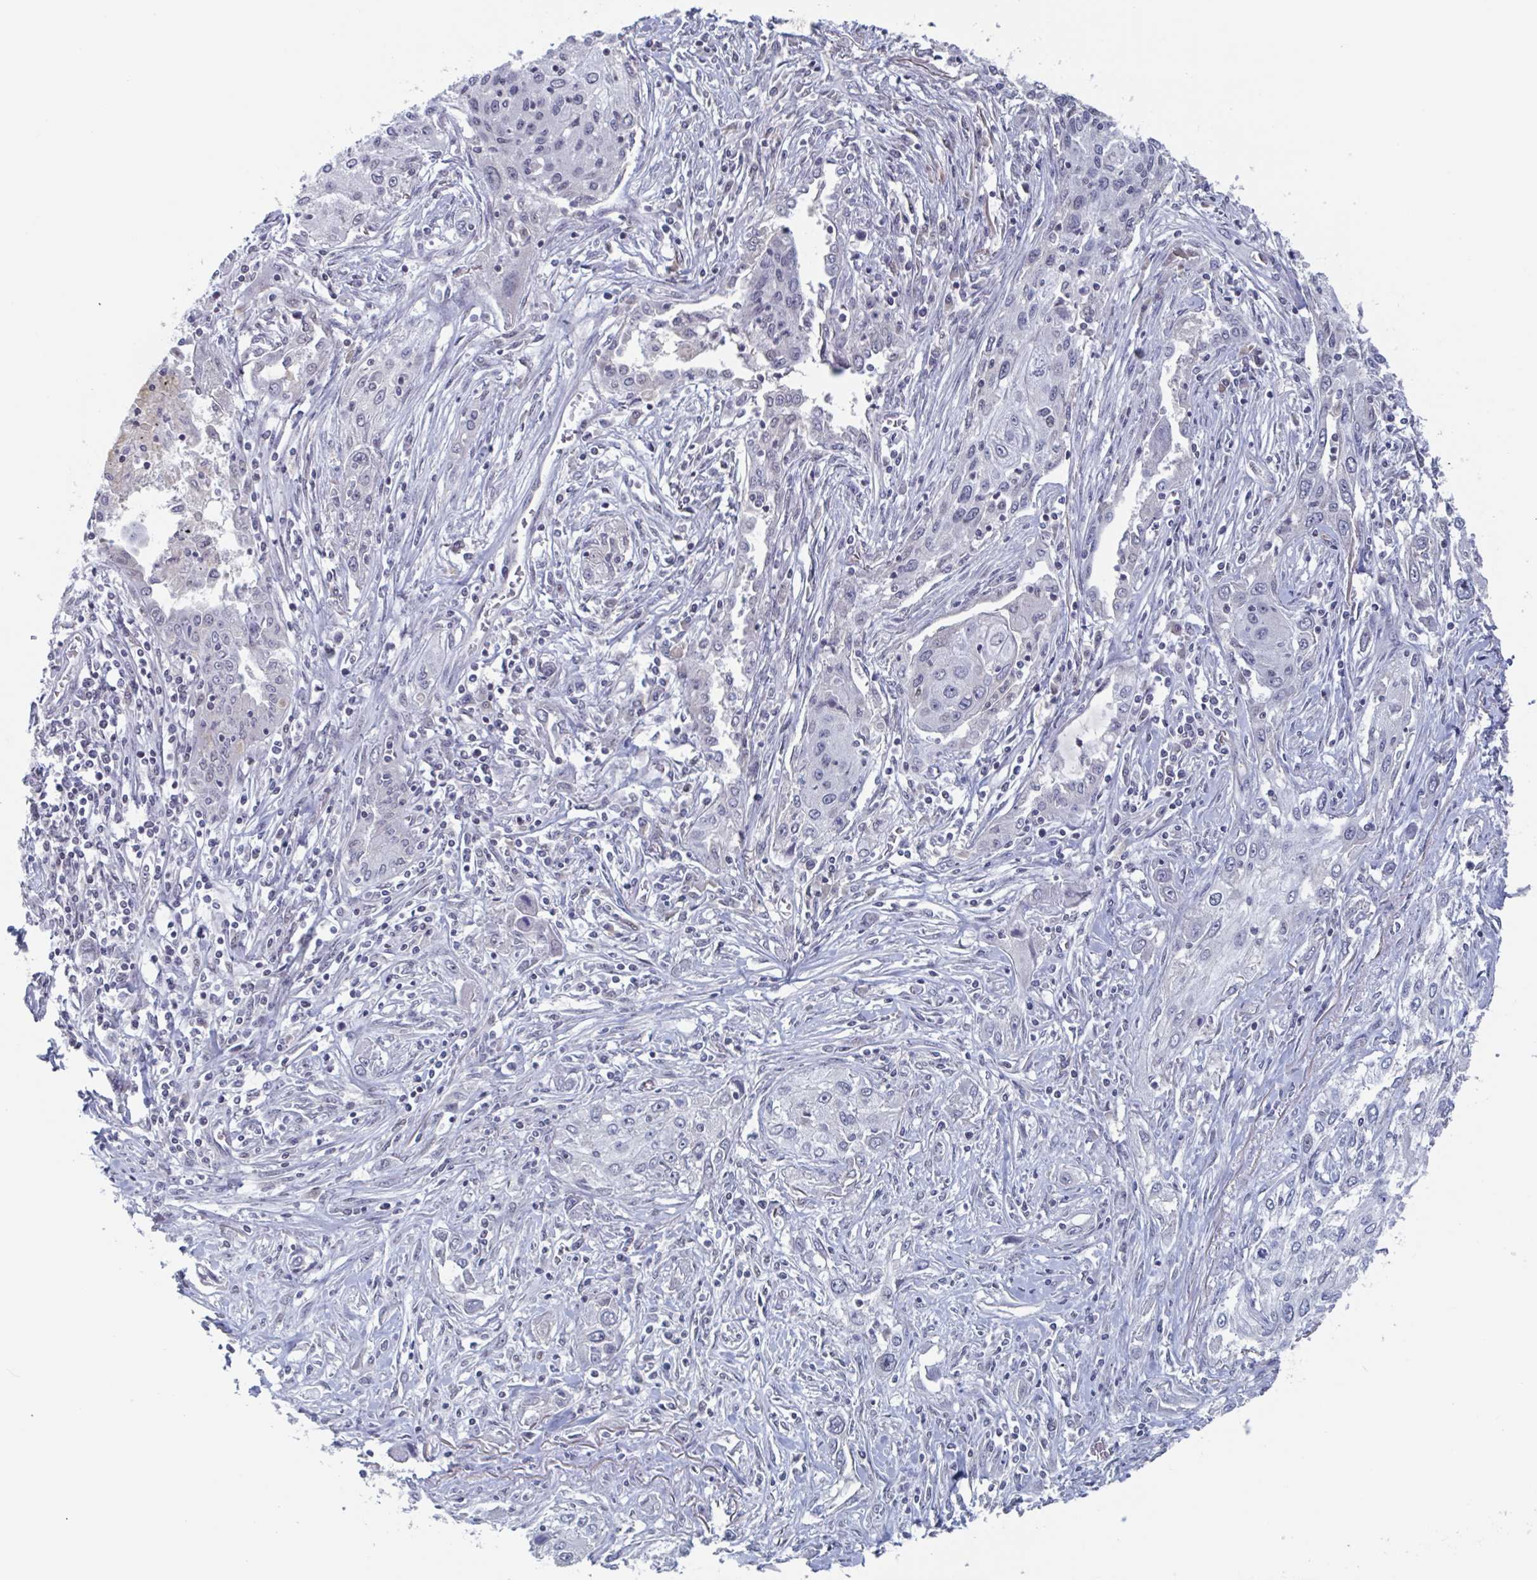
{"staining": {"intensity": "negative", "quantity": "none", "location": "none"}, "tissue": "lung cancer", "cell_type": "Tumor cells", "image_type": "cancer", "snomed": [{"axis": "morphology", "description": "Squamous cell carcinoma, NOS"}, {"axis": "topography", "description": "Lung"}], "caption": "Immunohistochemistry of lung cancer shows no staining in tumor cells.", "gene": "KDM4D", "patient": {"sex": "female", "age": 69}}